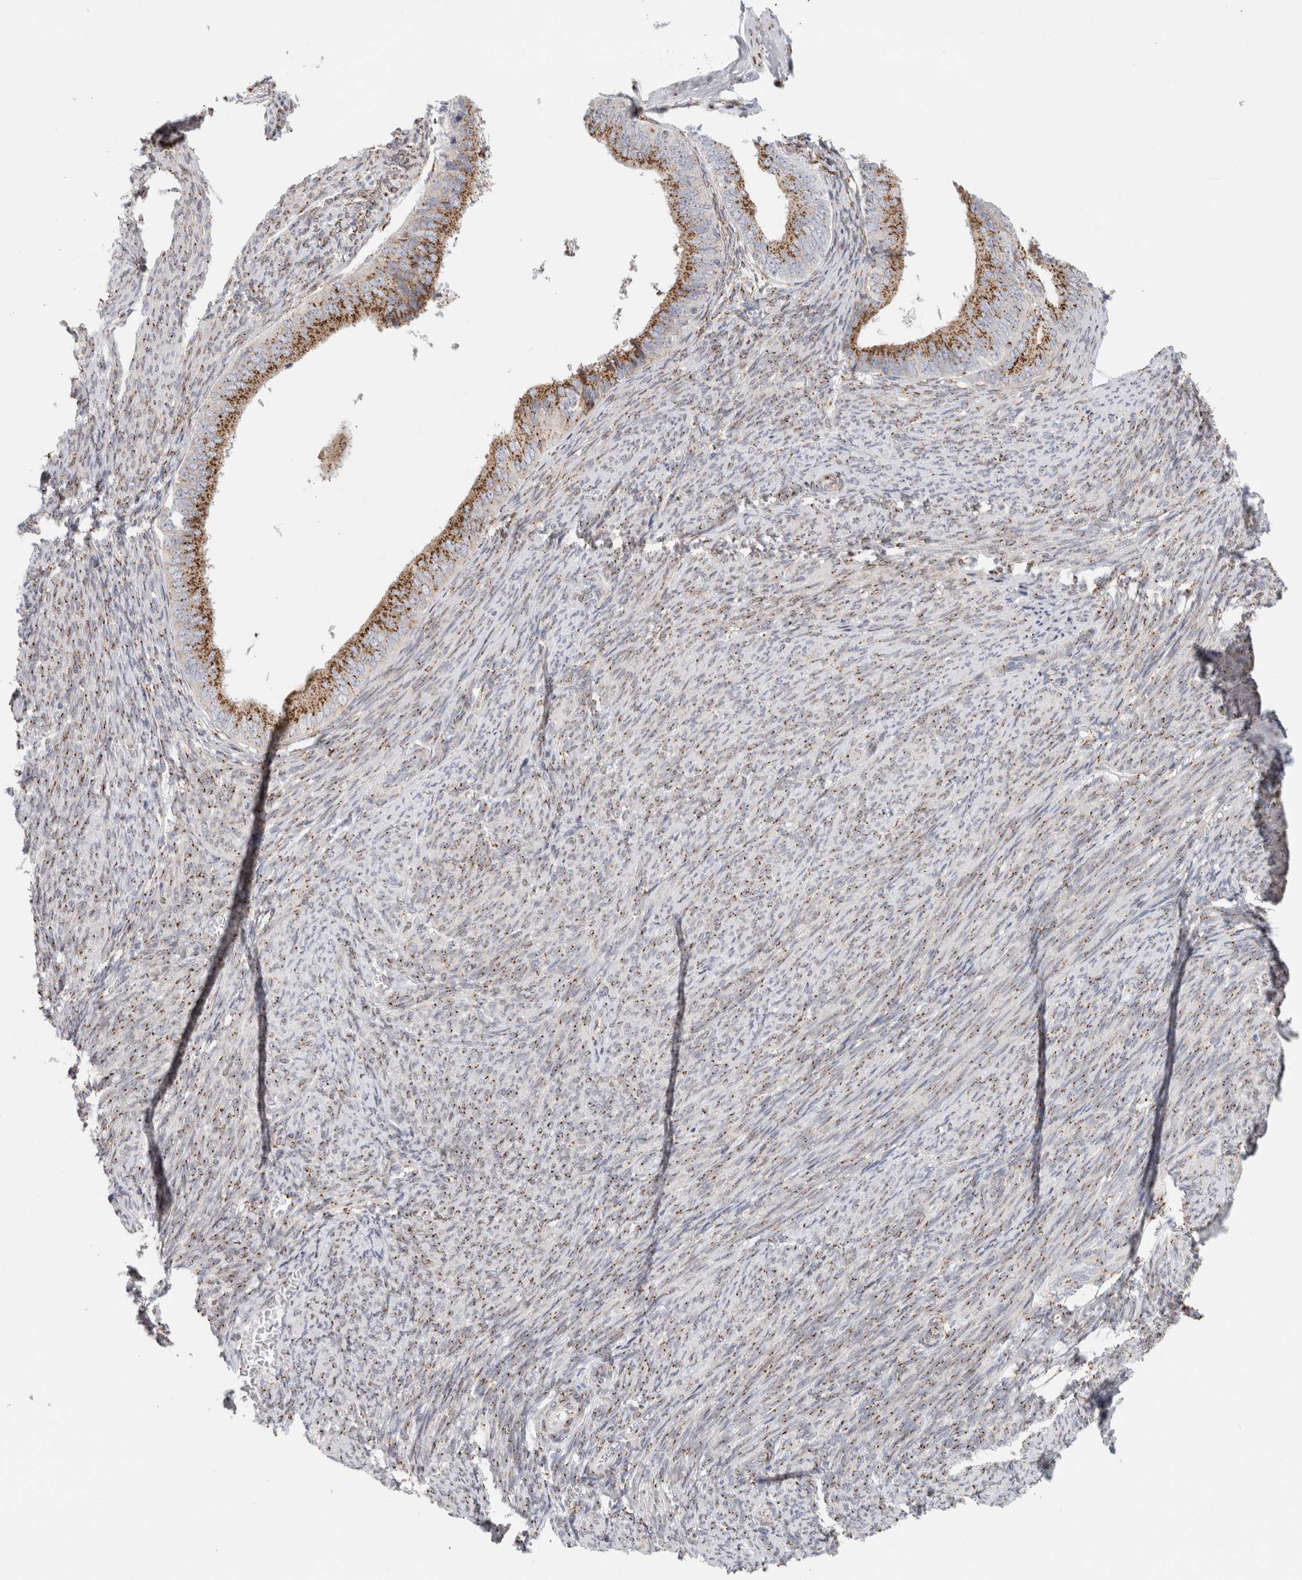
{"staining": {"intensity": "moderate", "quantity": ">75%", "location": "cytoplasmic/membranous"}, "tissue": "endometrial cancer", "cell_type": "Tumor cells", "image_type": "cancer", "snomed": [{"axis": "morphology", "description": "Adenocarcinoma, NOS"}, {"axis": "topography", "description": "Endometrium"}], "caption": "An immunohistochemistry (IHC) micrograph of neoplastic tissue is shown. Protein staining in brown labels moderate cytoplasmic/membranous positivity in endometrial cancer (adenocarcinoma) within tumor cells.", "gene": "MCFD2", "patient": {"sex": "female", "age": 63}}